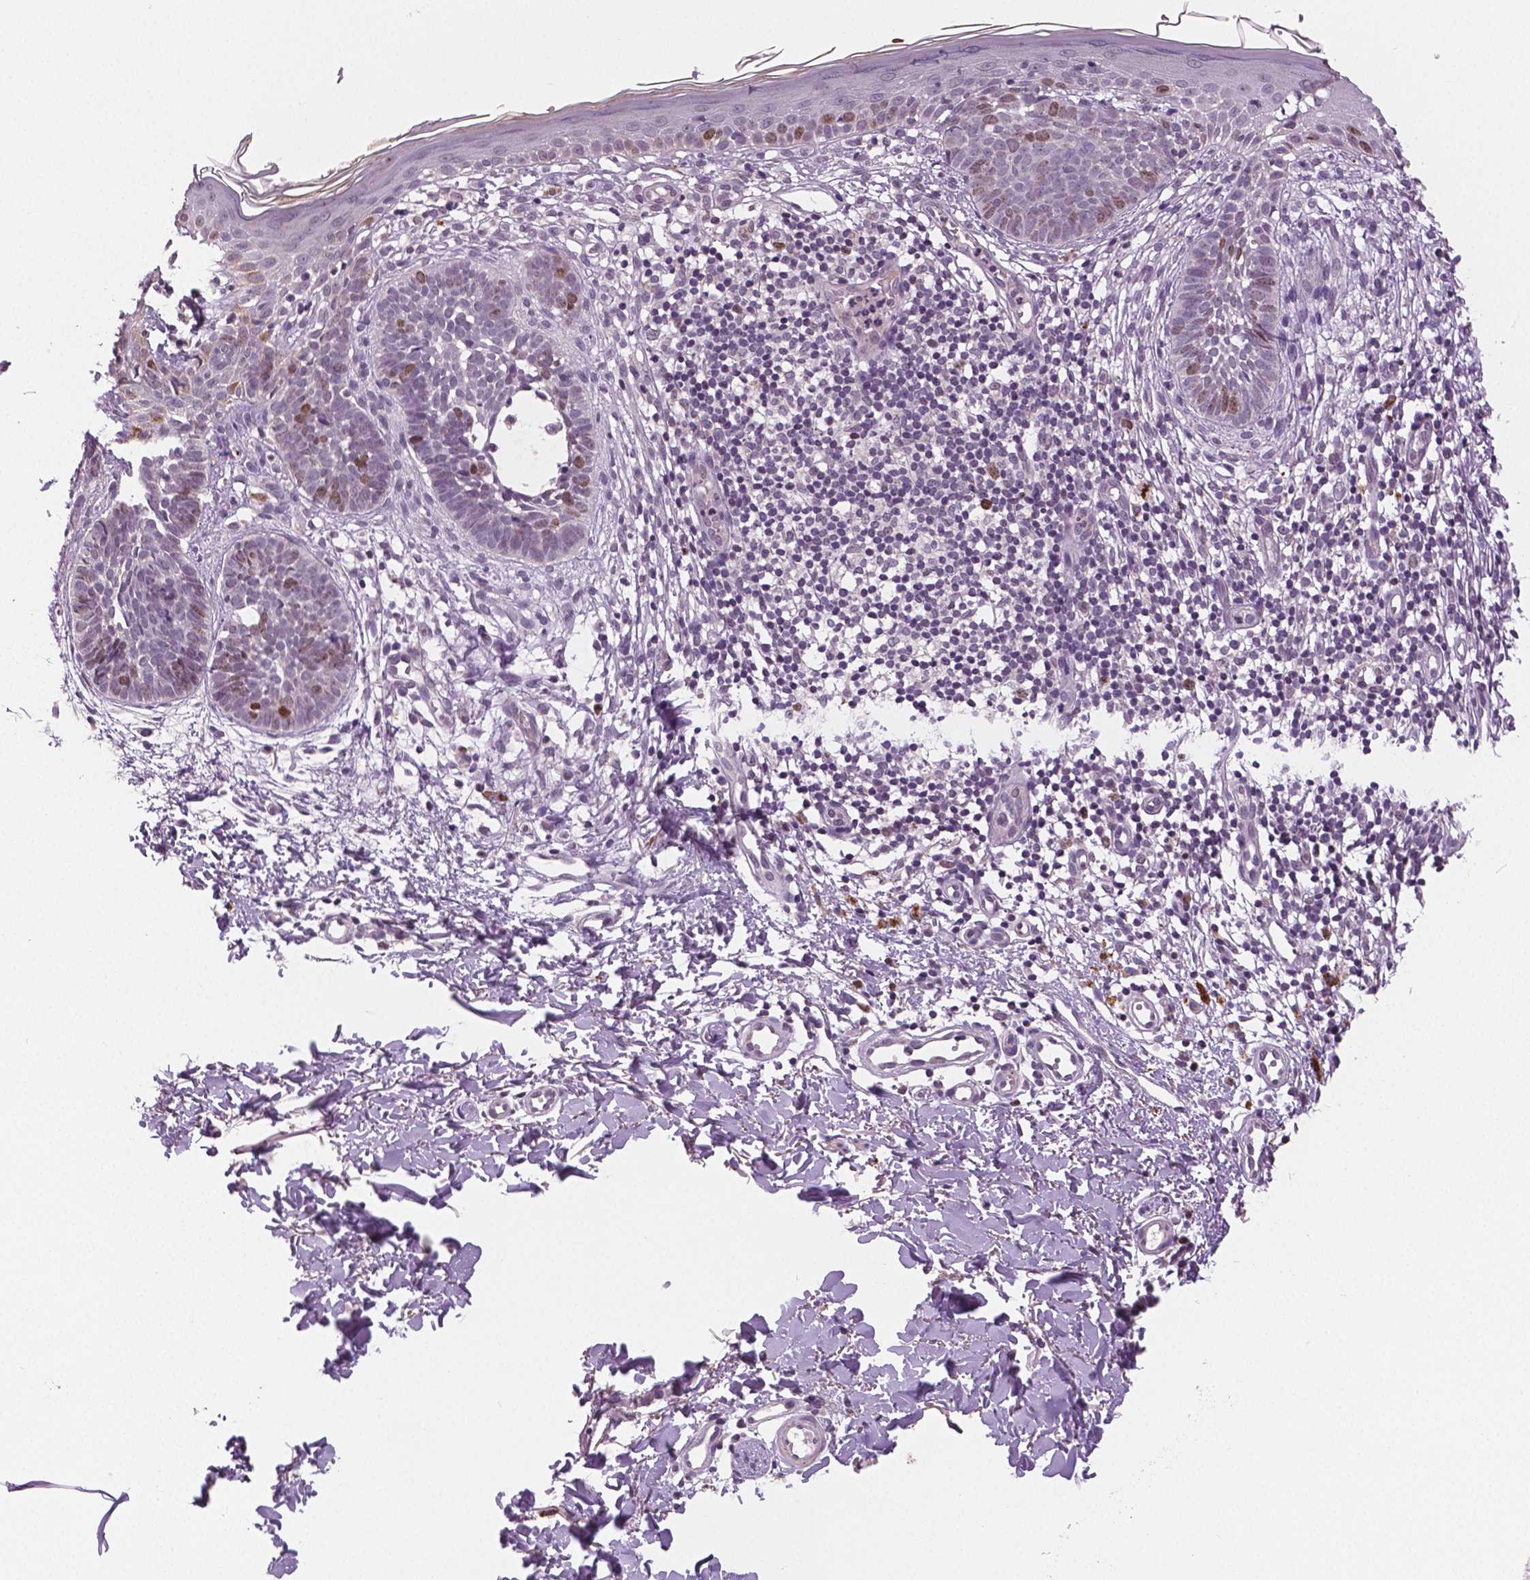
{"staining": {"intensity": "moderate", "quantity": "<25%", "location": "nuclear"}, "tissue": "skin cancer", "cell_type": "Tumor cells", "image_type": "cancer", "snomed": [{"axis": "morphology", "description": "Basal cell carcinoma"}, {"axis": "topography", "description": "Skin"}], "caption": "Protein positivity by immunohistochemistry (IHC) exhibits moderate nuclear staining in about <25% of tumor cells in basal cell carcinoma (skin).", "gene": "MKI67", "patient": {"sex": "female", "age": 51}}